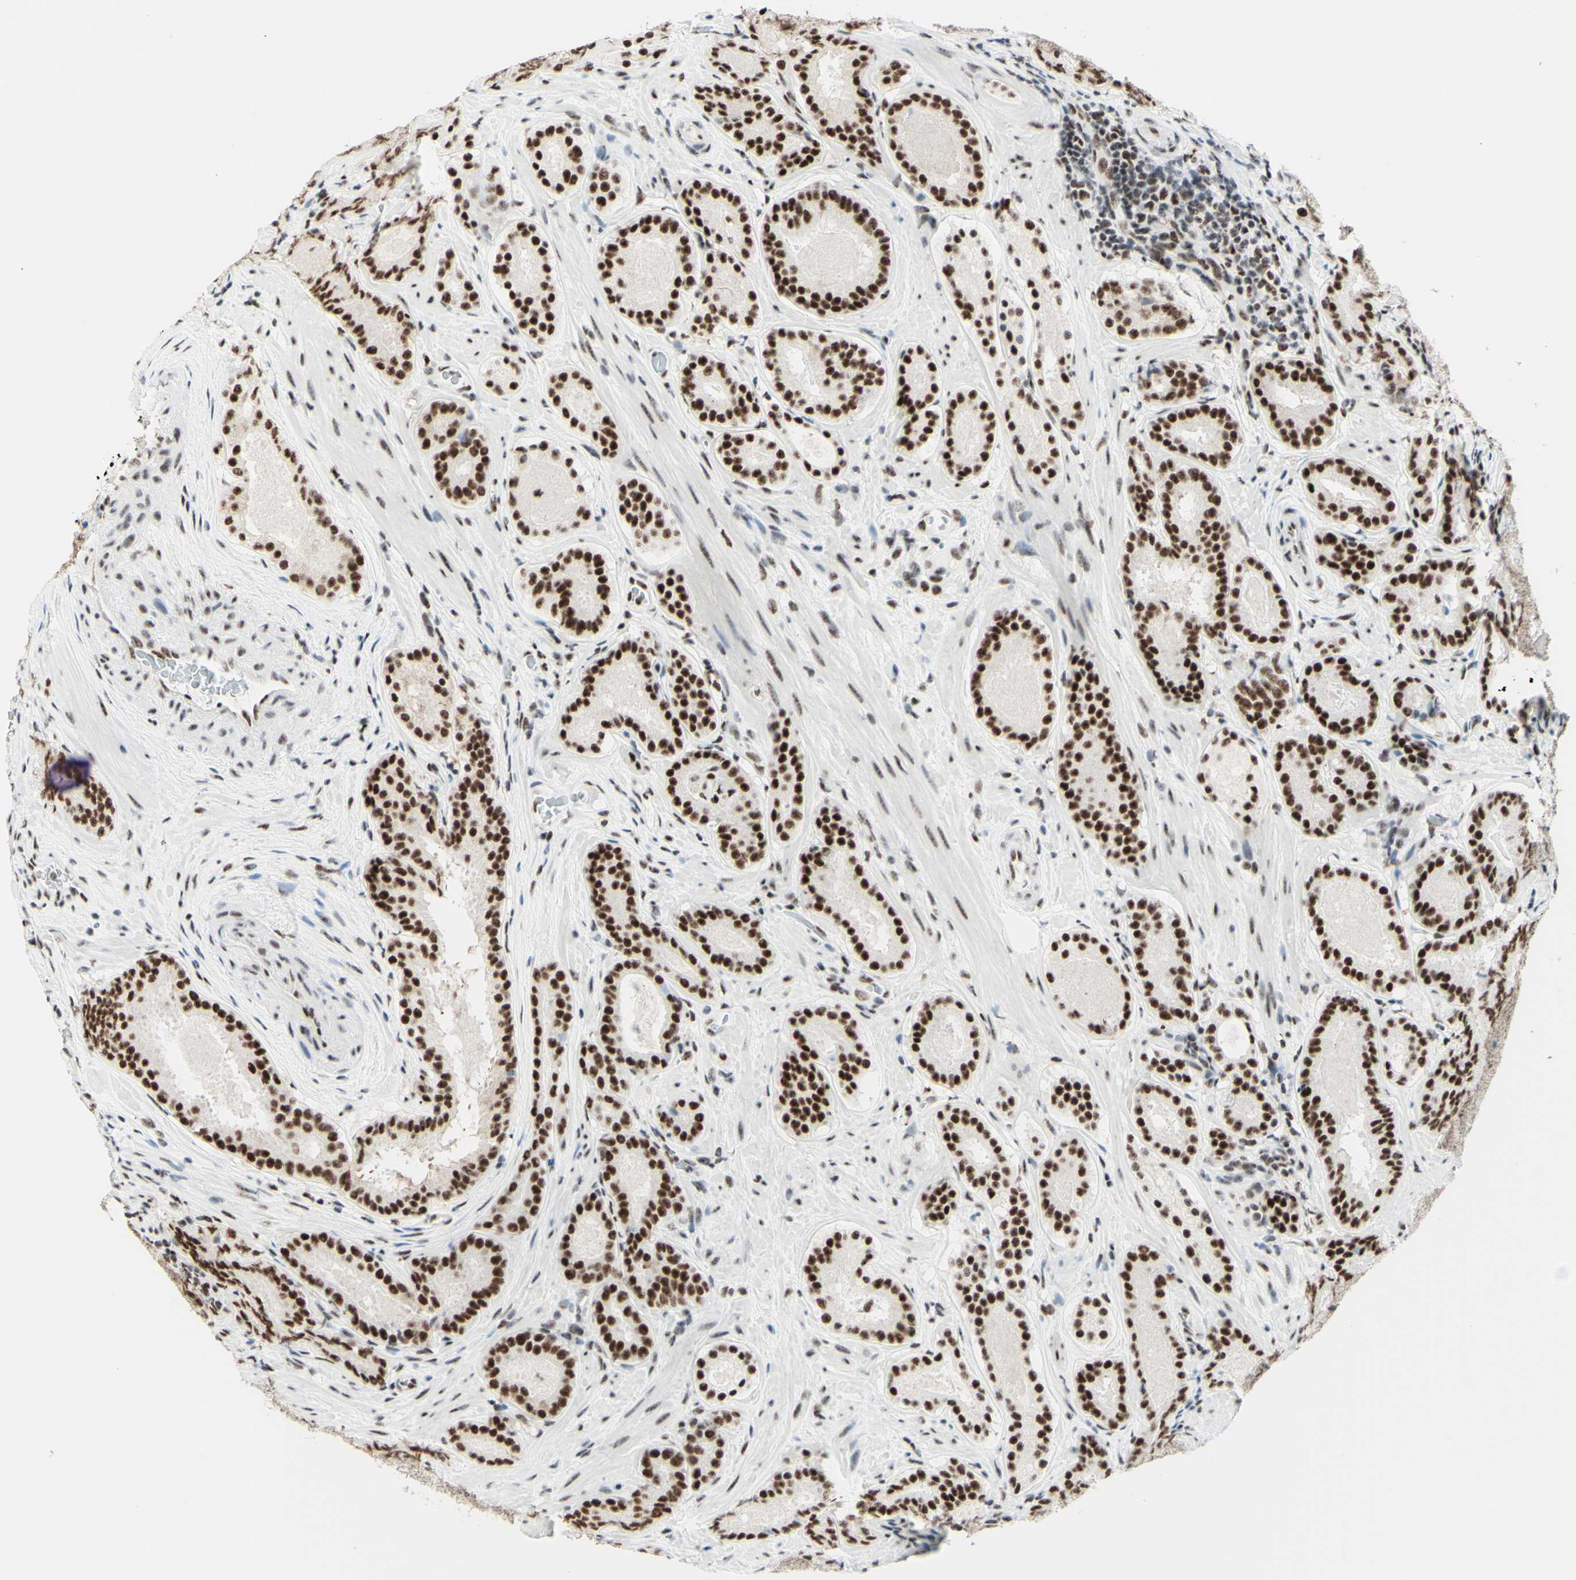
{"staining": {"intensity": "strong", "quantity": ">75%", "location": "nuclear"}, "tissue": "prostate cancer", "cell_type": "Tumor cells", "image_type": "cancer", "snomed": [{"axis": "morphology", "description": "Adenocarcinoma, Low grade"}, {"axis": "topography", "description": "Prostate"}], "caption": "Adenocarcinoma (low-grade) (prostate) was stained to show a protein in brown. There is high levels of strong nuclear positivity in approximately >75% of tumor cells. (DAB IHC with brightfield microscopy, high magnification).", "gene": "WTAP", "patient": {"sex": "male", "age": 69}}